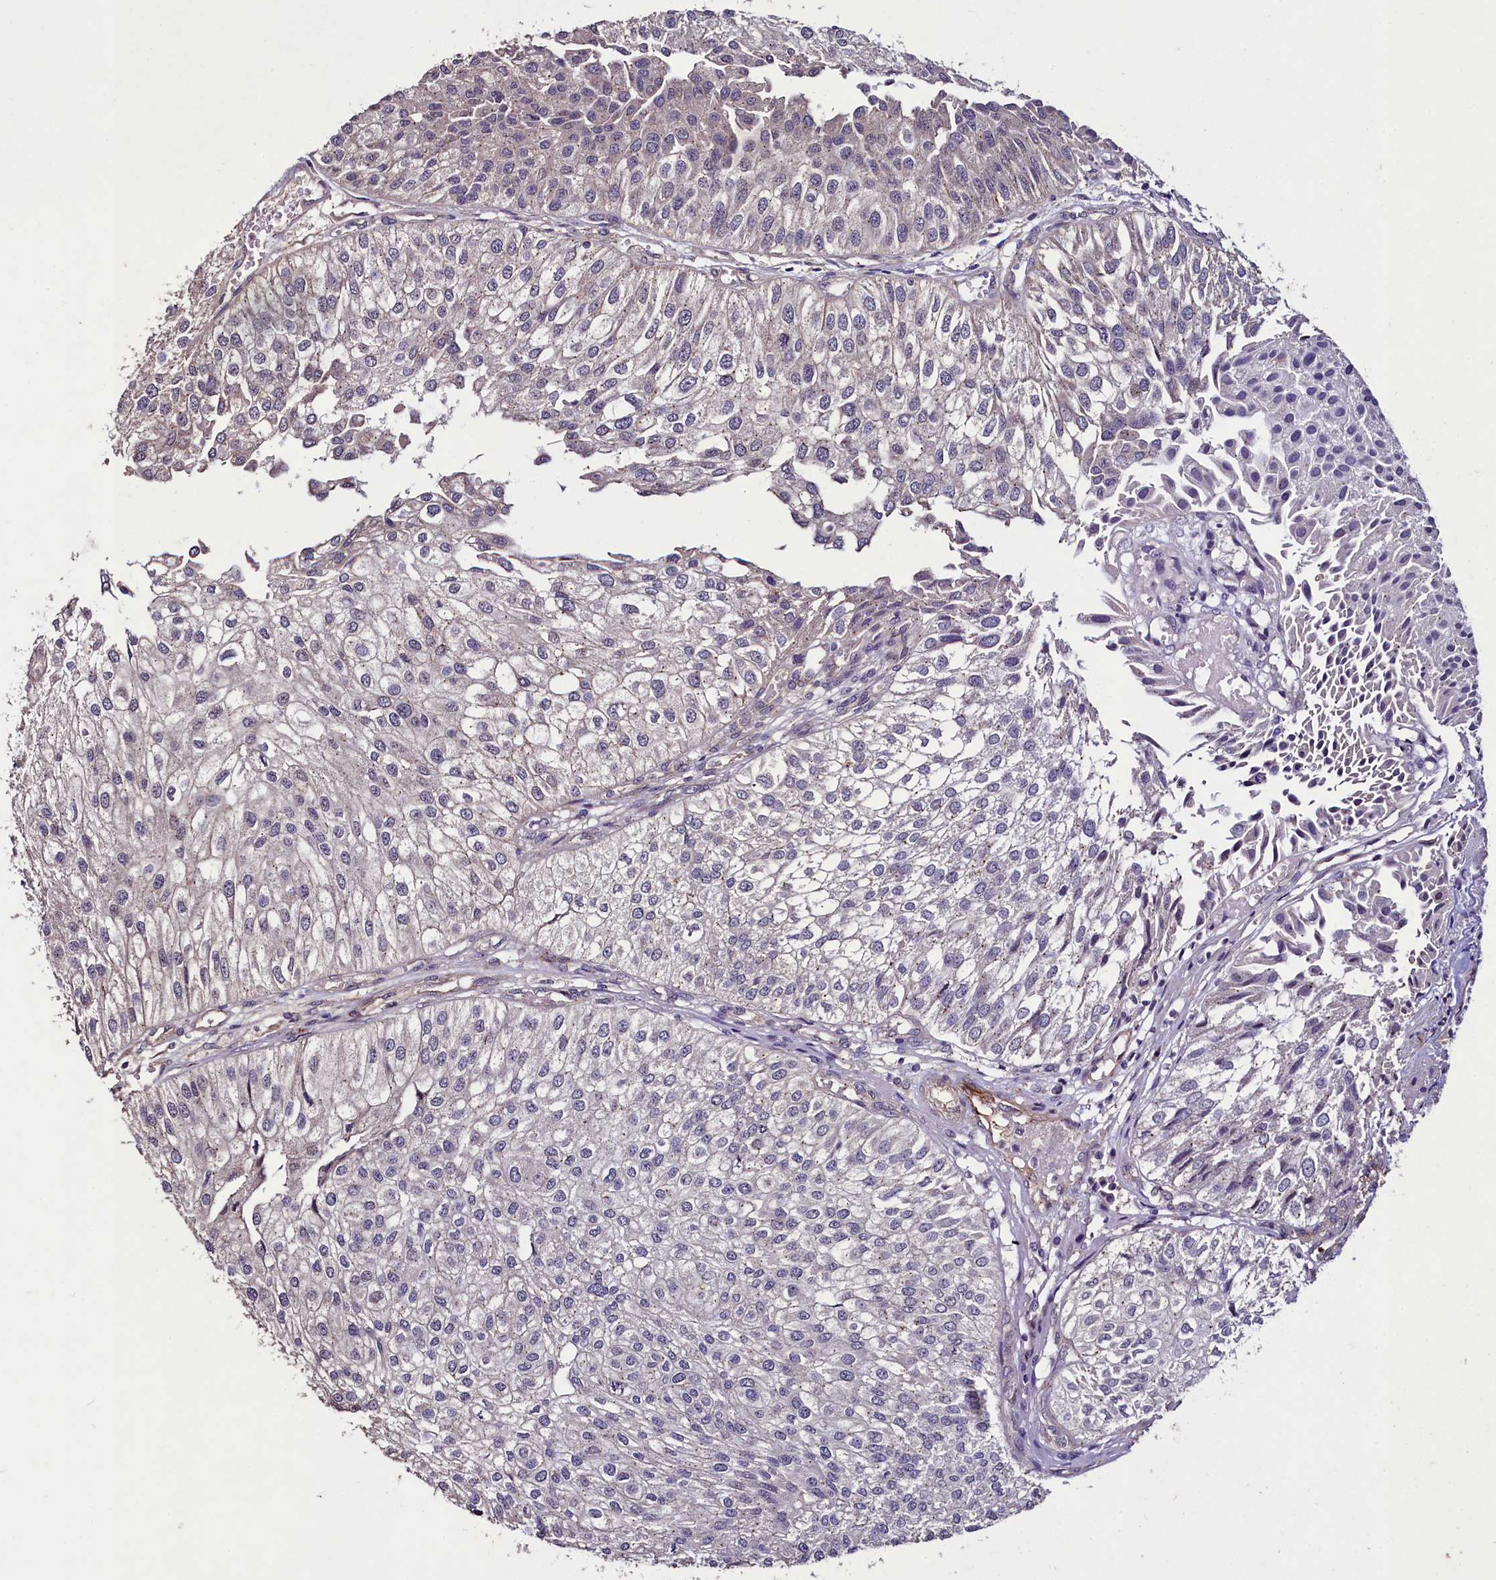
{"staining": {"intensity": "negative", "quantity": "none", "location": "none"}, "tissue": "urothelial cancer", "cell_type": "Tumor cells", "image_type": "cancer", "snomed": [{"axis": "morphology", "description": "Urothelial carcinoma, Low grade"}, {"axis": "topography", "description": "Urinary bladder"}], "caption": "Immunohistochemistry (IHC) of urothelial cancer exhibits no staining in tumor cells.", "gene": "PALM", "patient": {"sex": "female", "age": 89}}